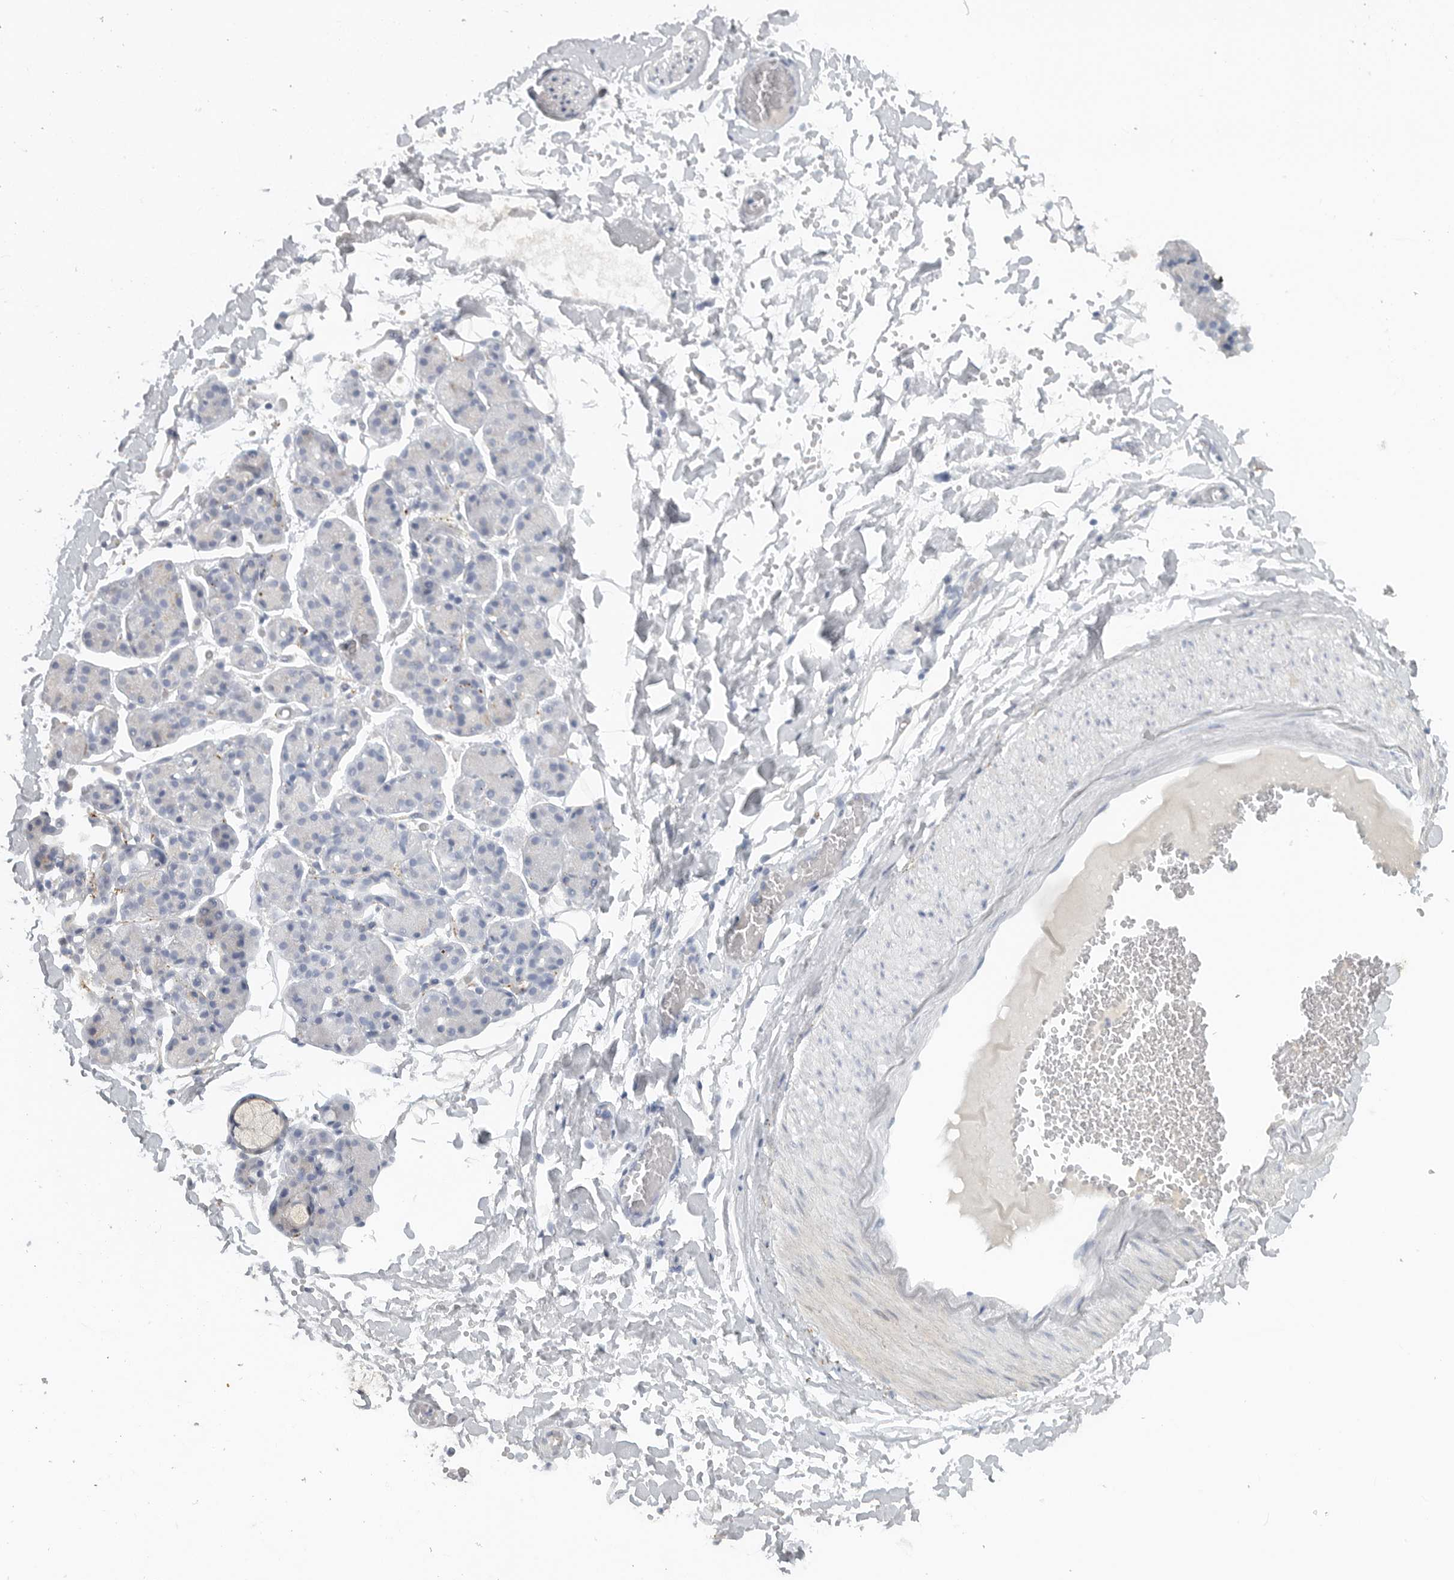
{"staining": {"intensity": "negative", "quantity": "none", "location": "none"}, "tissue": "salivary gland", "cell_type": "Glandular cells", "image_type": "normal", "snomed": [{"axis": "morphology", "description": "Normal tissue, NOS"}, {"axis": "topography", "description": "Salivary gland"}], "caption": "The micrograph displays no staining of glandular cells in benign salivary gland. (DAB IHC, high magnification).", "gene": "PAM", "patient": {"sex": "male", "age": 63}}